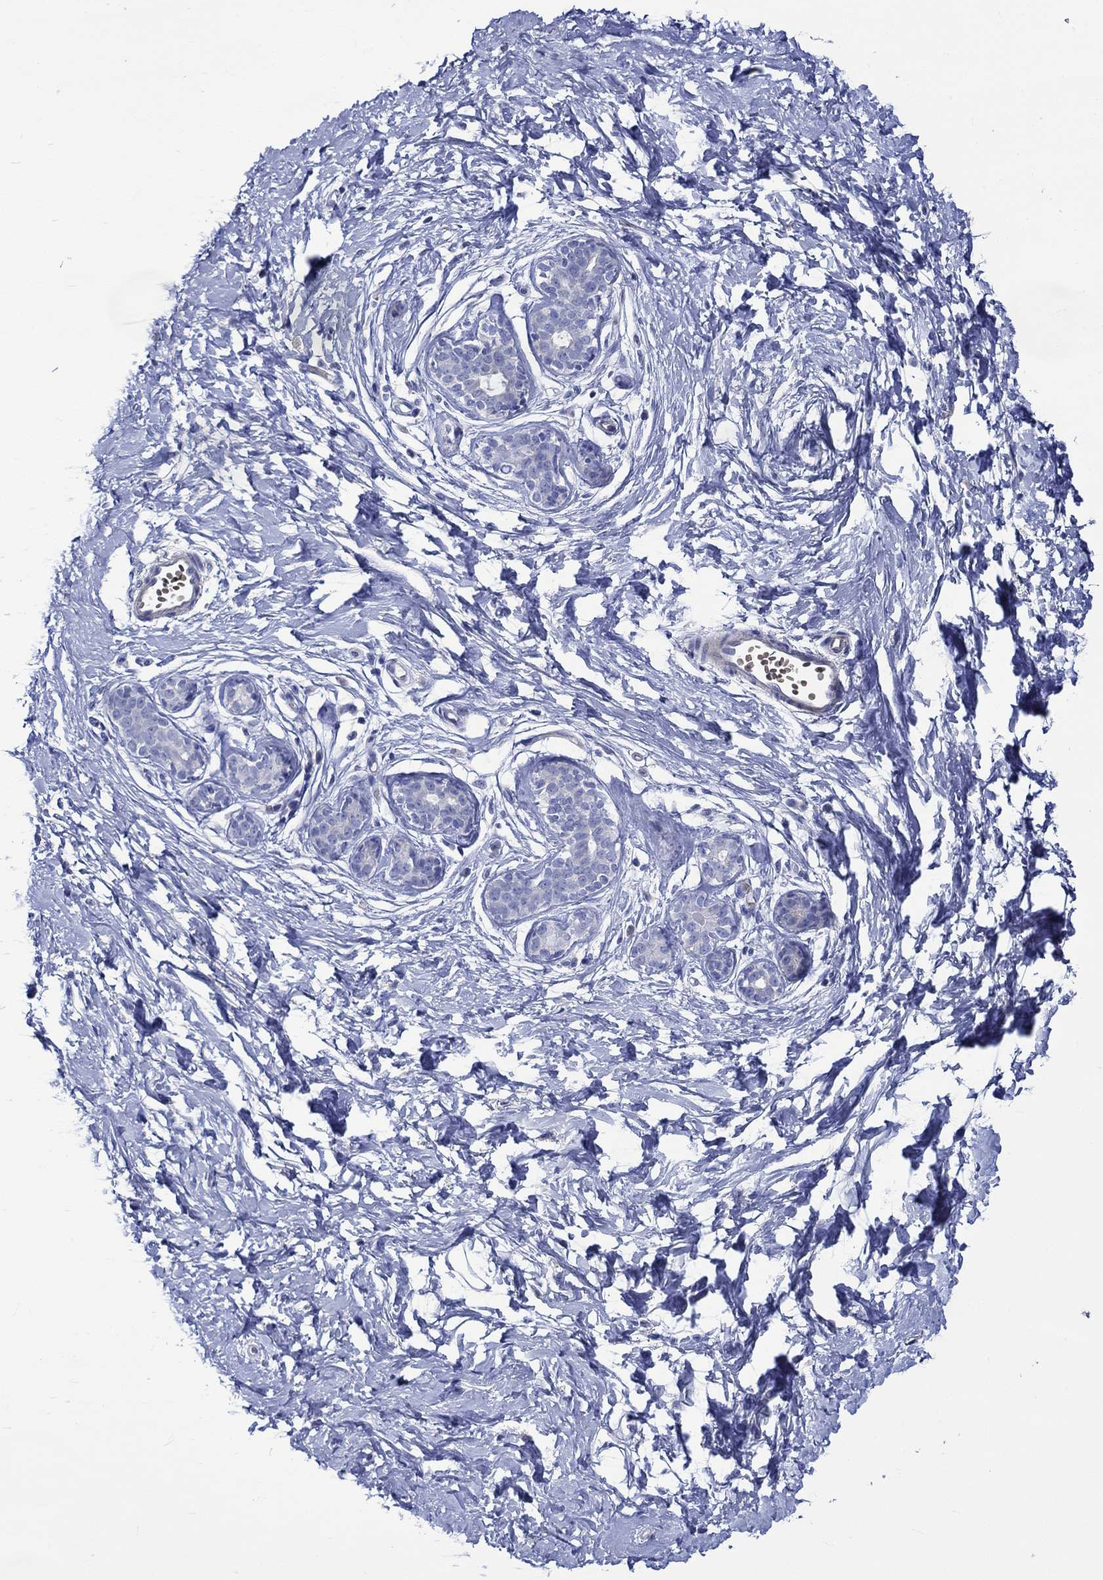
{"staining": {"intensity": "negative", "quantity": "none", "location": "none"}, "tissue": "breast", "cell_type": "Adipocytes", "image_type": "normal", "snomed": [{"axis": "morphology", "description": "Normal tissue, NOS"}, {"axis": "topography", "description": "Breast"}], "caption": "DAB (3,3'-diaminobenzidine) immunohistochemical staining of normal human breast demonstrates no significant staining in adipocytes.", "gene": "NRIP3", "patient": {"sex": "female", "age": 37}}